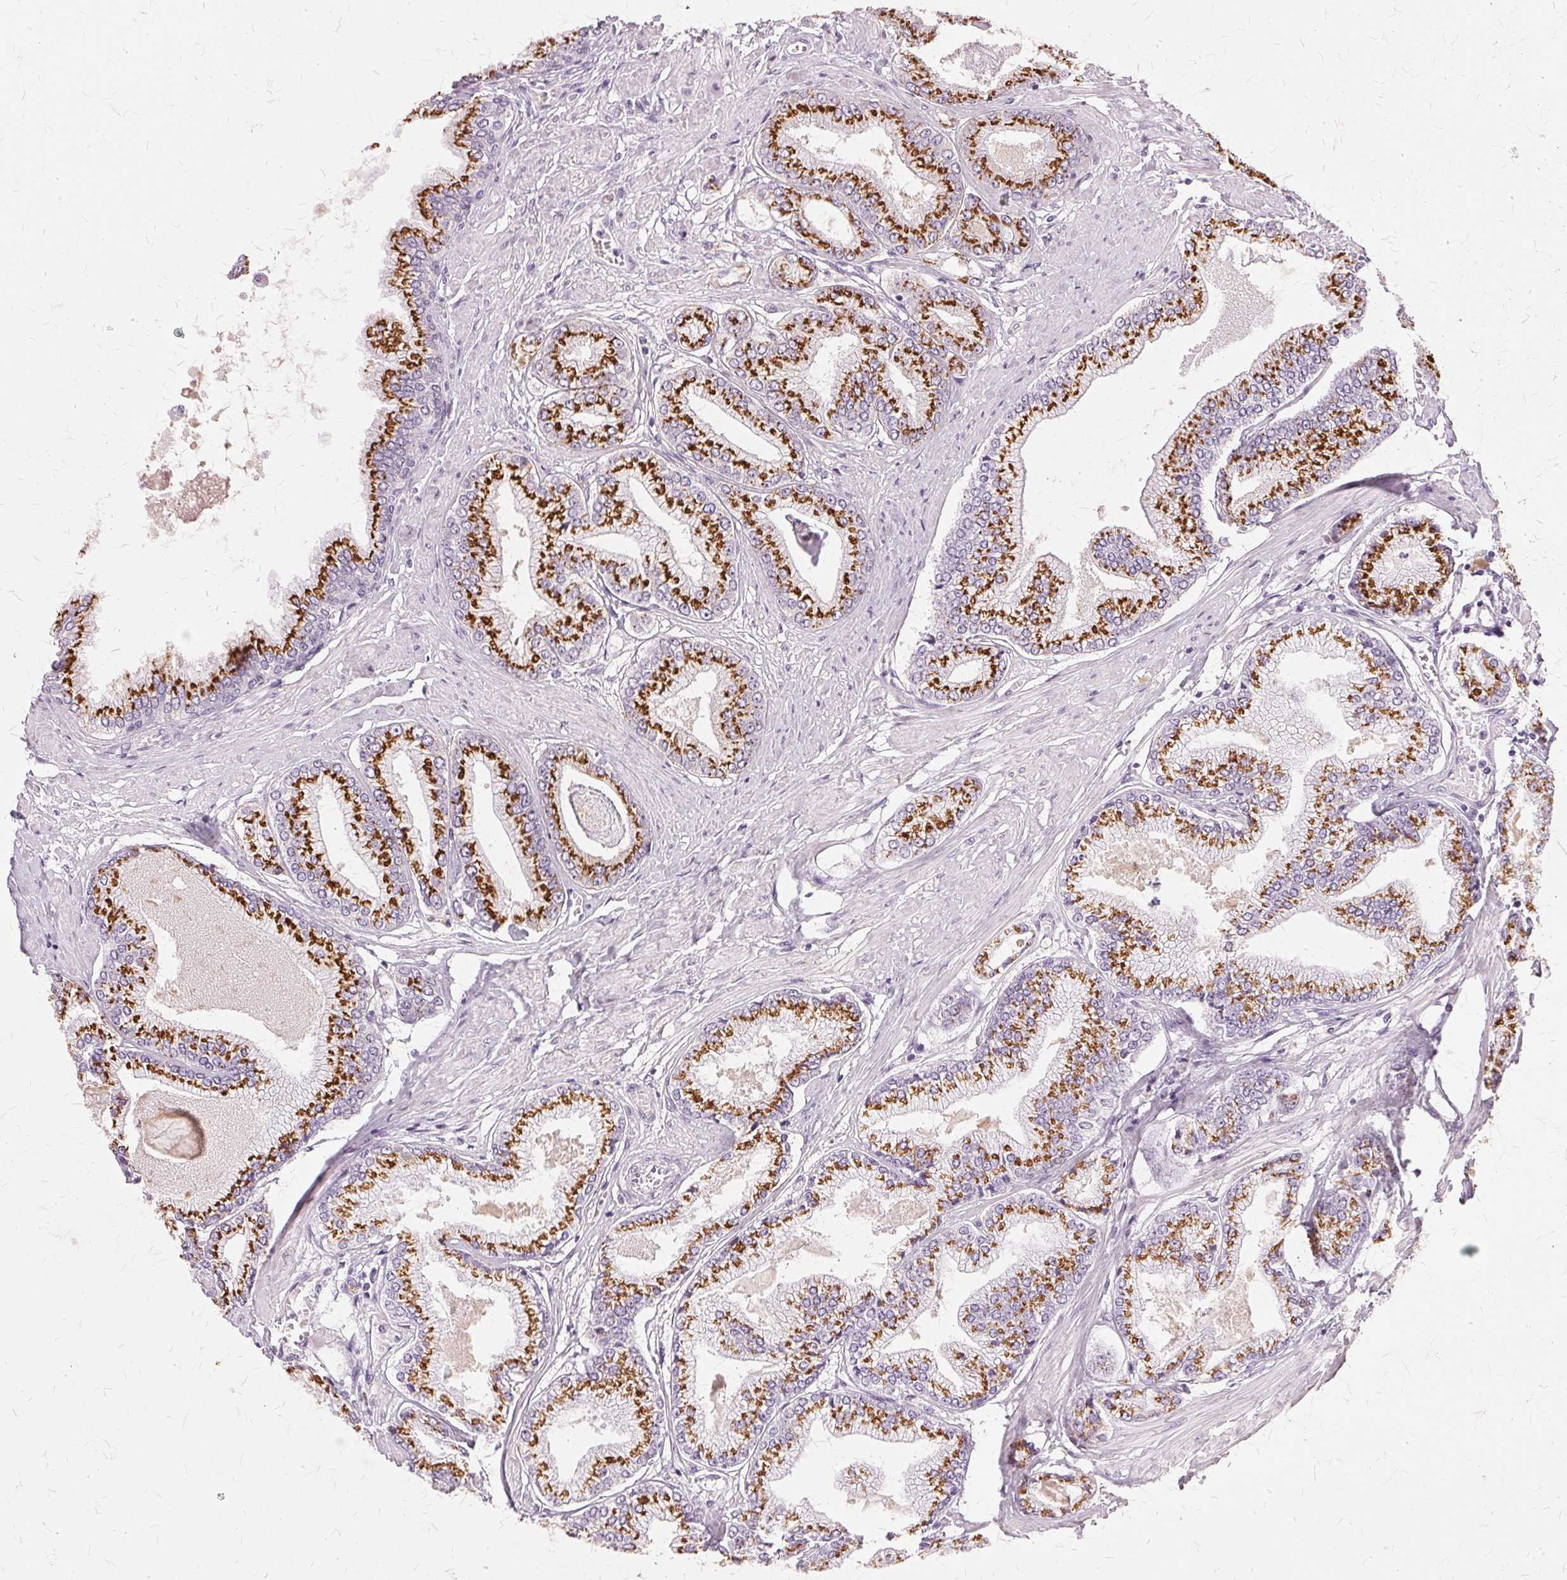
{"staining": {"intensity": "strong", "quantity": ">75%", "location": "cytoplasmic/membranous"}, "tissue": "prostate cancer", "cell_type": "Tumor cells", "image_type": "cancer", "snomed": [{"axis": "morphology", "description": "Adenocarcinoma, Low grade"}, {"axis": "topography", "description": "Prostate"}], "caption": "Immunohistochemical staining of prostate low-grade adenocarcinoma exhibits high levels of strong cytoplasmic/membranous positivity in about >75% of tumor cells. Immunohistochemistry (ihc) stains the protein in brown and the nuclei are stained blue.", "gene": "SLC45A3", "patient": {"sex": "male", "age": 55}}